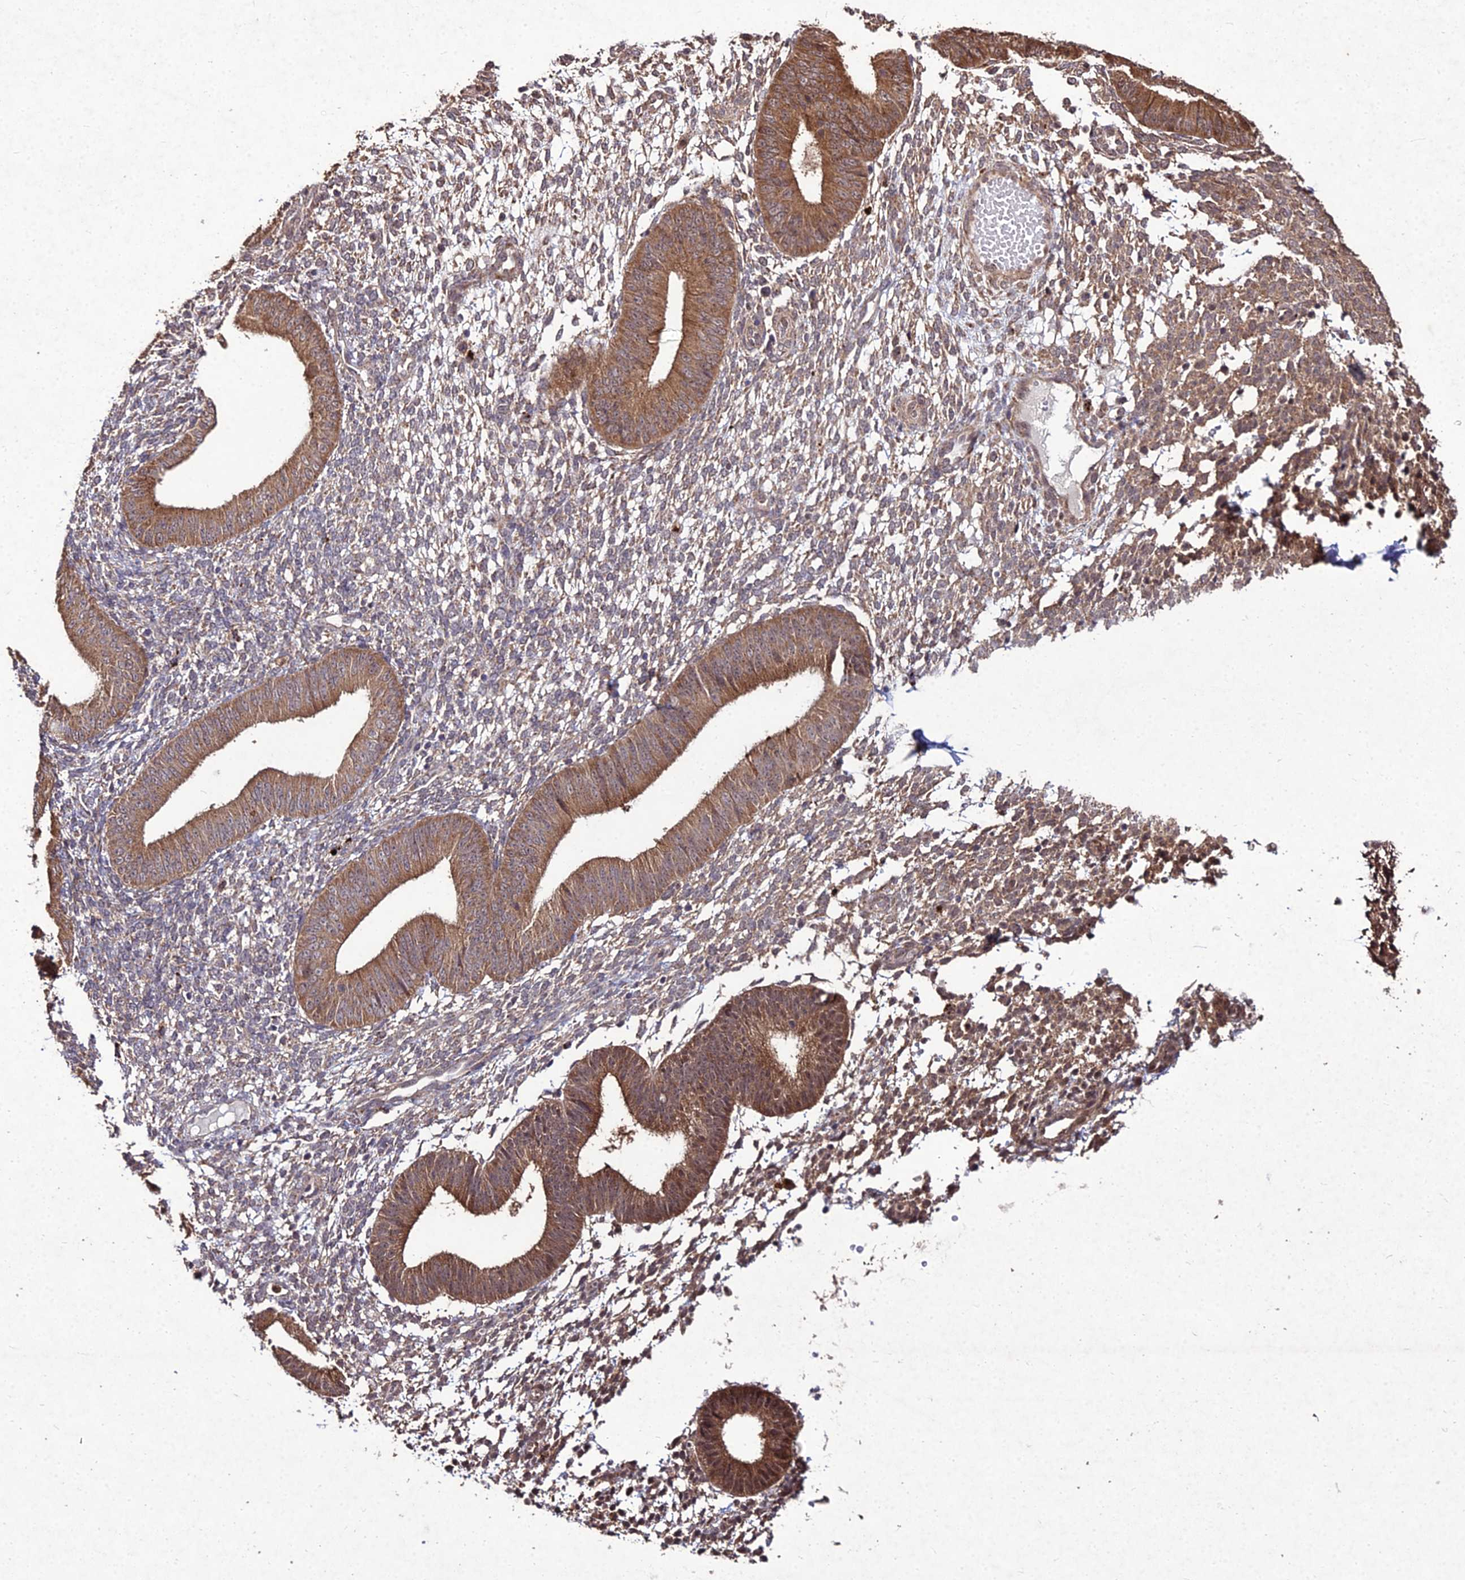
{"staining": {"intensity": "moderate", "quantity": "25%-75%", "location": "cytoplasmic/membranous"}, "tissue": "endometrium", "cell_type": "Cells in endometrial stroma", "image_type": "normal", "snomed": [{"axis": "morphology", "description": "Normal tissue, NOS"}, {"axis": "topography", "description": "Endometrium"}], "caption": "The immunohistochemical stain highlights moderate cytoplasmic/membranous expression in cells in endometrial stroma of benign endometrium.", "gene": "ZNF766", "patient": {"sex": "female", "age": 49}}